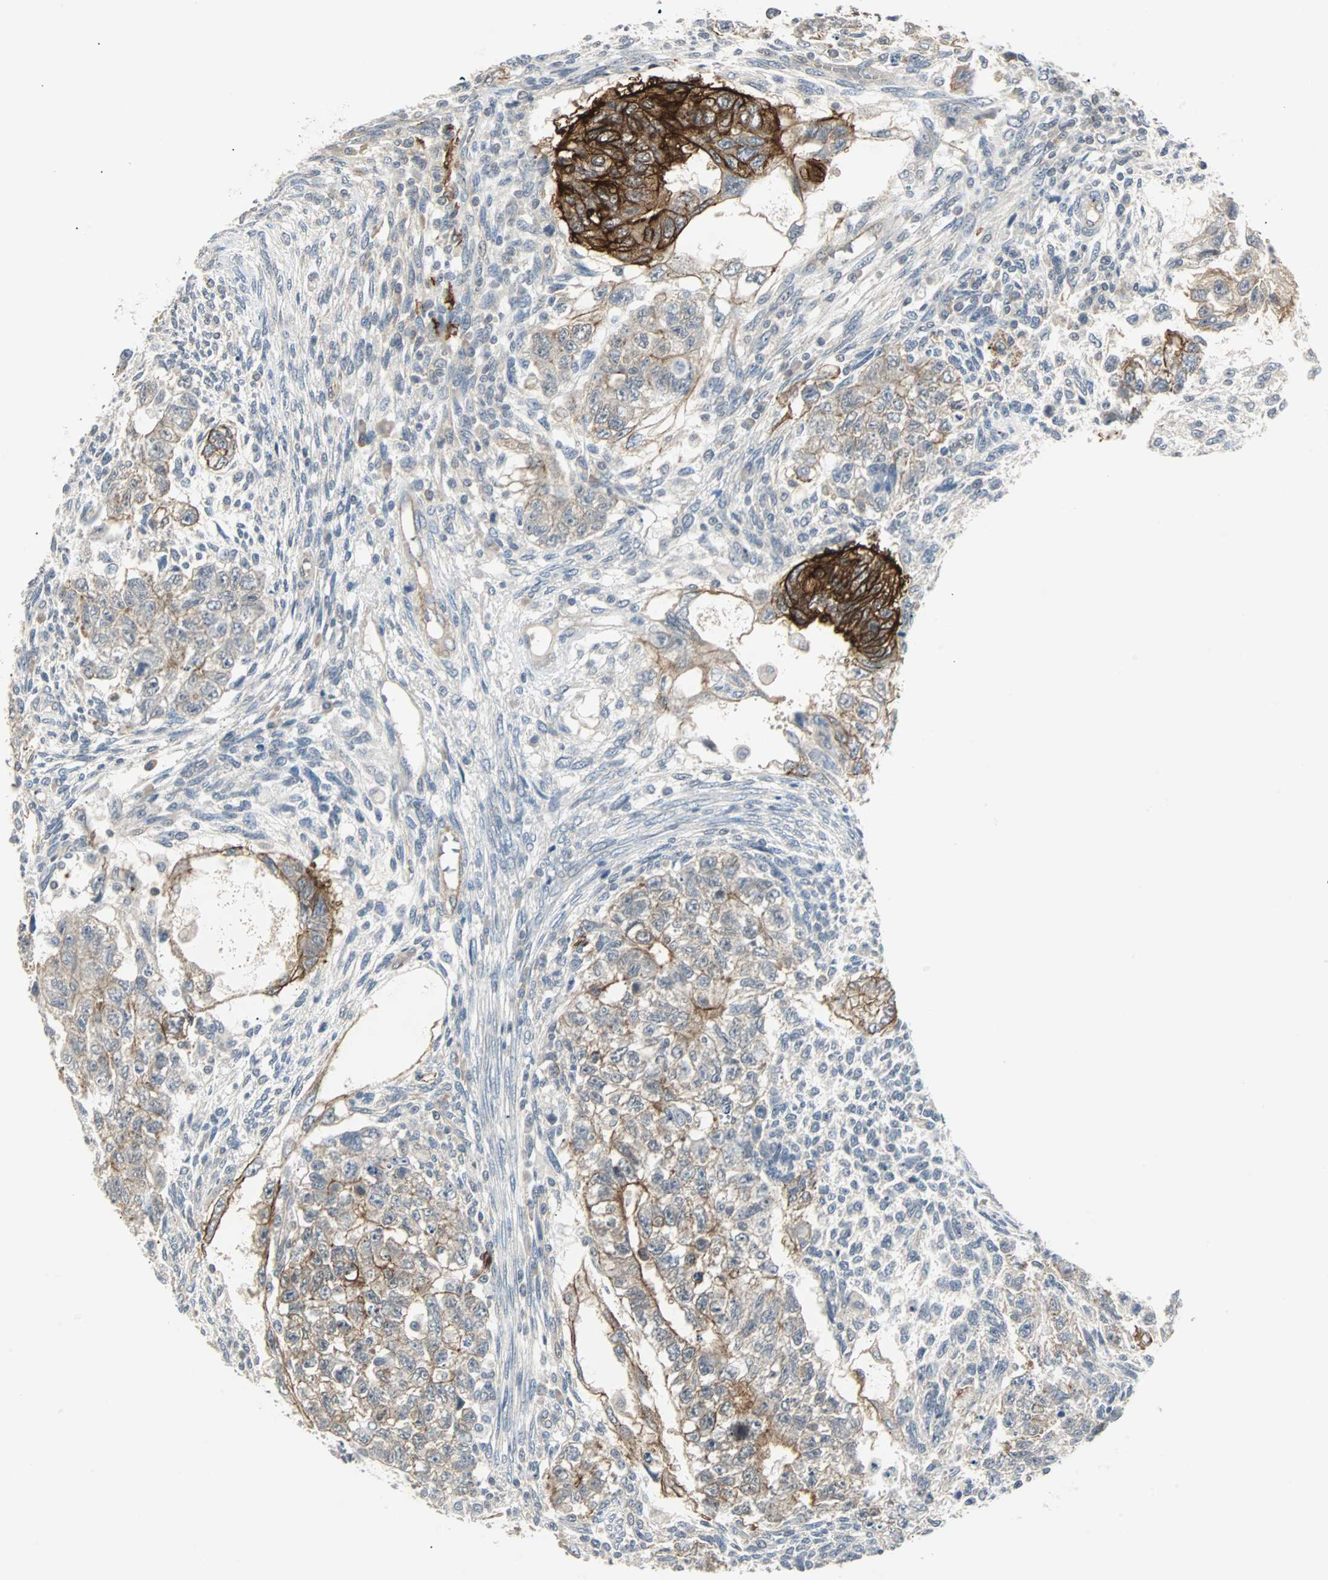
{"staining": {"intensity": "moderate", "quantity": ">75%", "location": "cytoplasmic/membranous"}, "tissue": "testis cancer", "cell_type": "Tumor cells", "image_type": "cancer", "snomed": [{"axis": "morphology", "description": "Normal tissue, NOS"}, {"axis": "morphology", "description": "Carcinoma, Embryonal, NOS"}, {"axis": "topography", "description": "Testis"}], "caption": "Embryonal carcinoma (testis) stained with a brown dye demonstrates moderate cytoplasmic/membranous positive expression in about >75% of tumor cells.", "gene": "CMC2", "patient": {"sex": "male", "age": 36}}